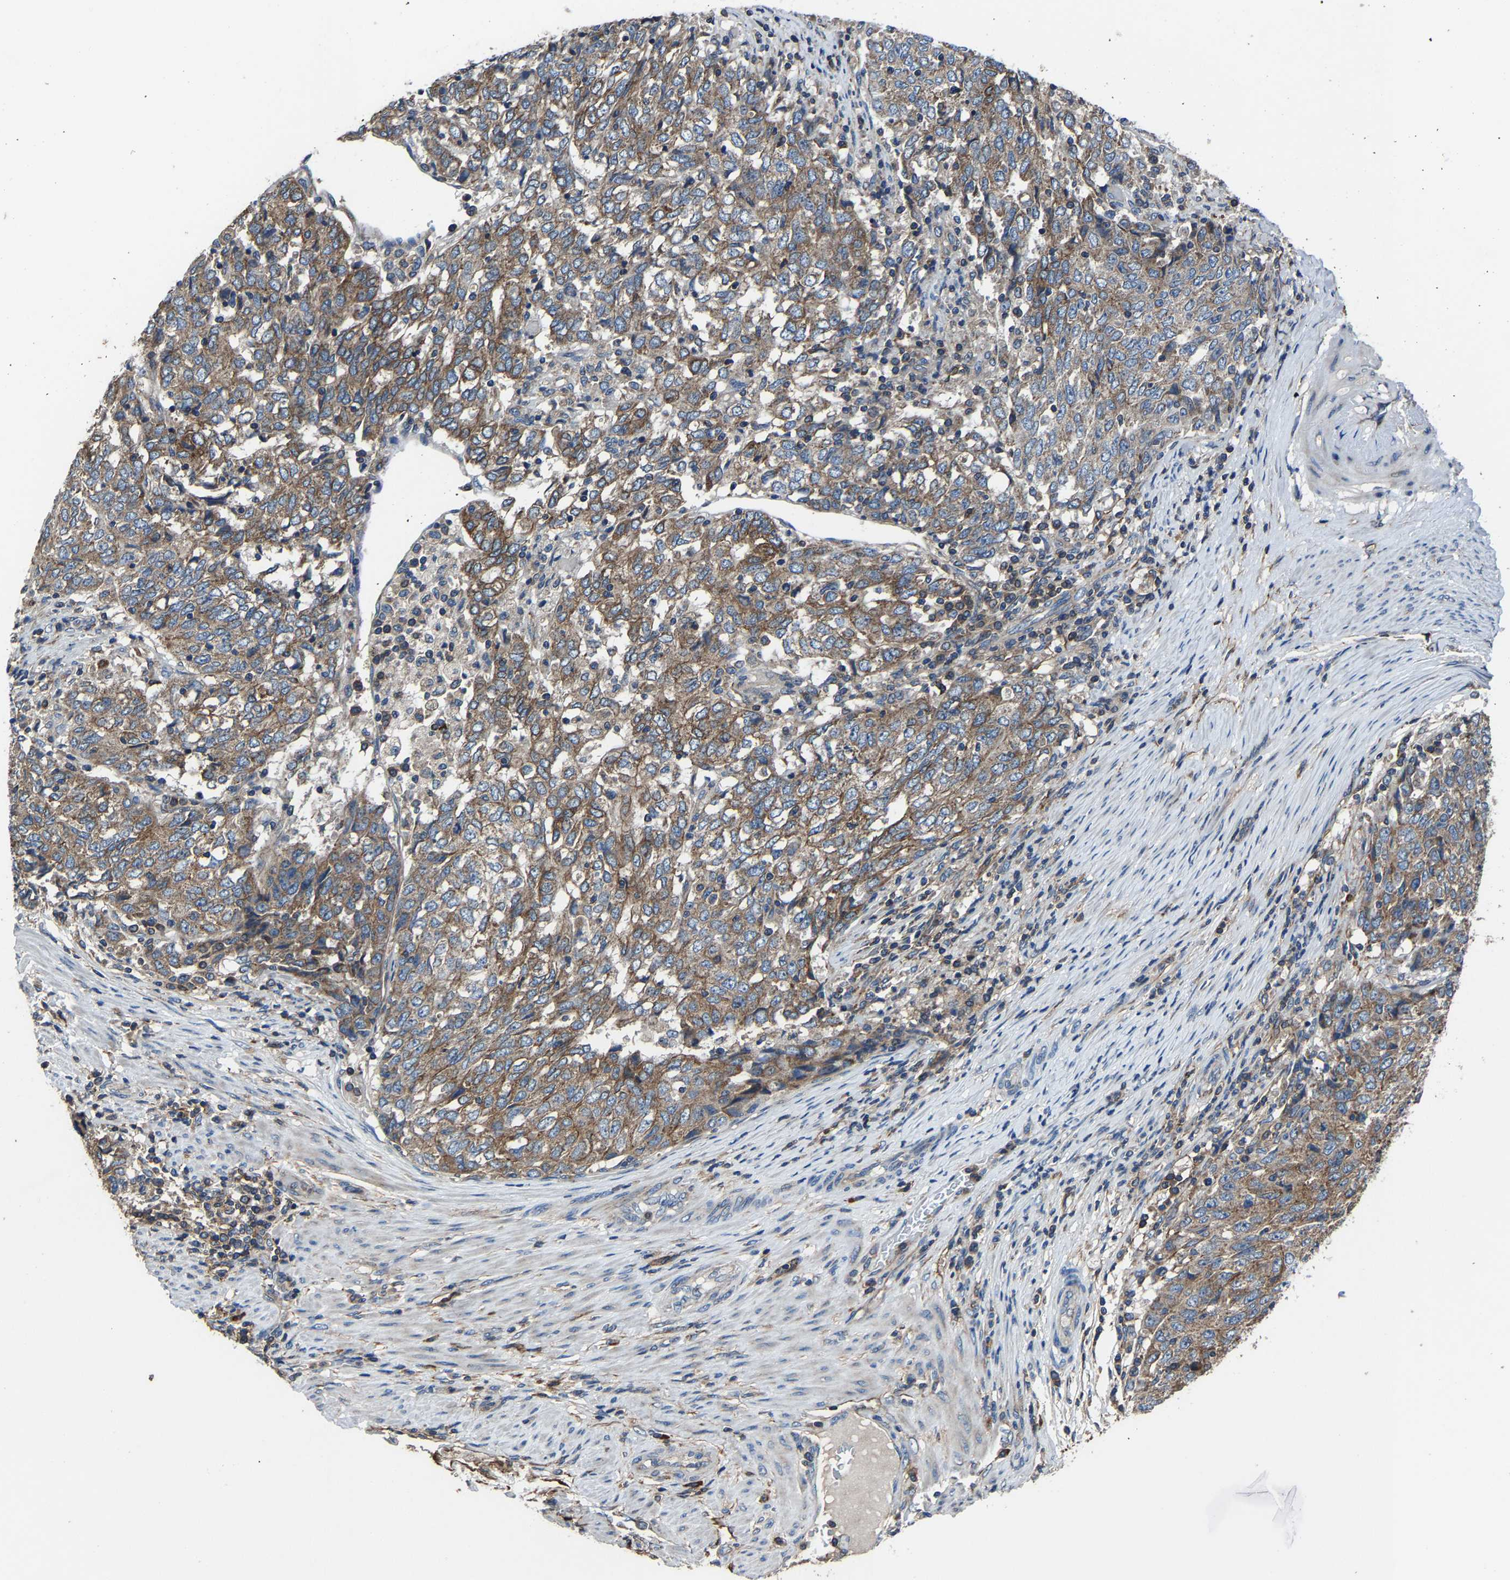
{"staining": {"intensity": "moderate", "quantity": ">75%", "location": "cytoplasmic/membranous"}, "tissue": "endometrial cancer", "cell_type": "Tumor cells", "image_type": "cancer", "snomed": [{"axis": "morphology", "description": "Adenocarcinoma, NOS"}, {"axis": "topography", "description": "Endometrium"}], "caption": "Immunohistochemistry (IHC) of human endometrial cancer exhibits medium levels of moderate cytoplasmic/membranous staining in about >75% of tumor cells.", "gene": "KIAA1958", "patient": {"sex": "female", "age": 80}}